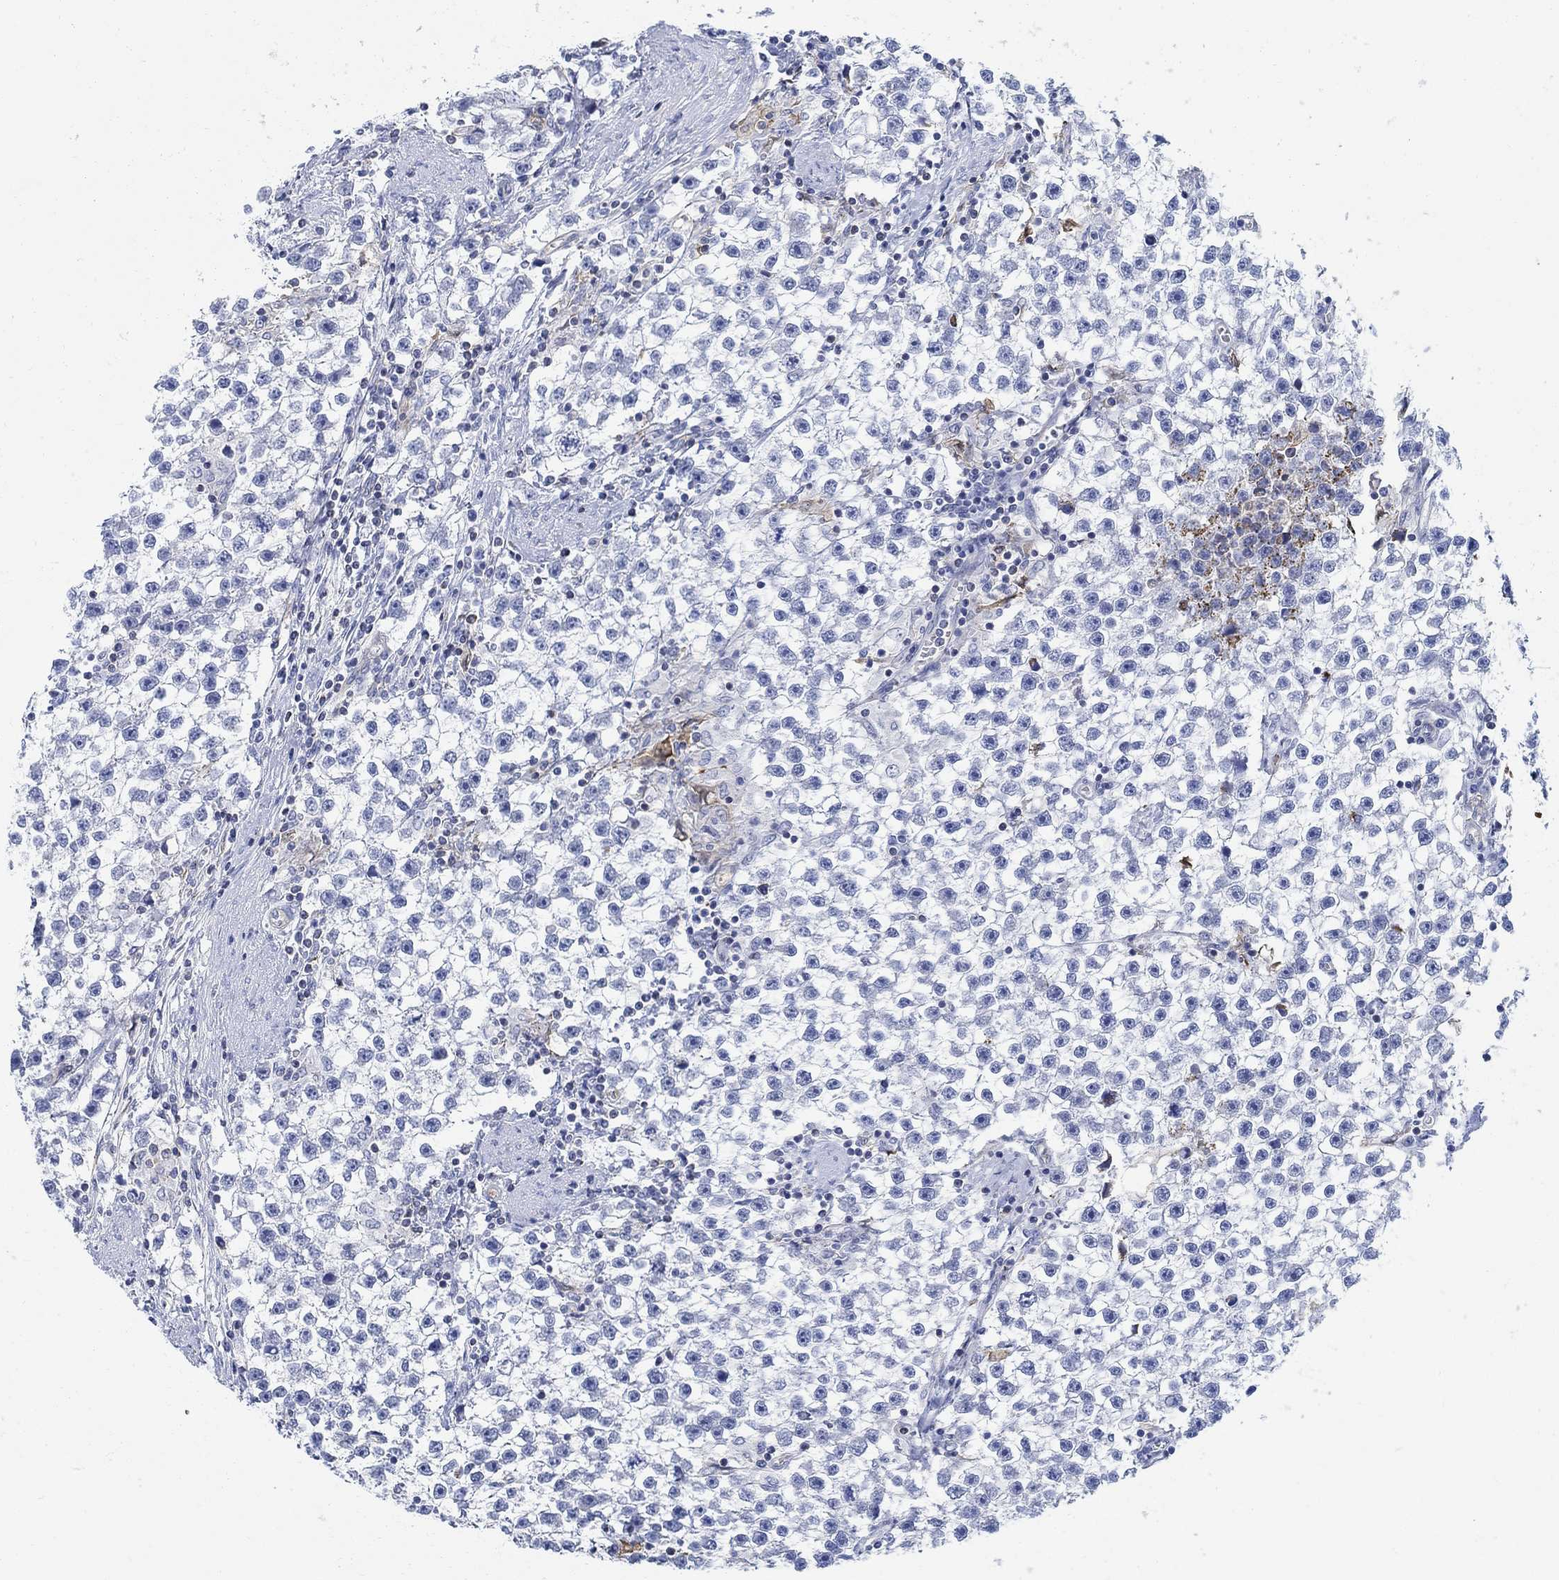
{"staining": {"intensity": "negative", "quantity": "none", "location": "none"}, "tissue": "testis cancer", "cell_type": "Tumor cells", "image_type": "cancer", "snomed": [{"axis": "morphology", "description": "Seminoma, NOS"}, {"axis": "topography", "description": "Testis"}], "caption": "The micrograph demonstrates no staining of tumor cells in testis seminoma.", "gene": "PHF21B", "patient": {"sex": "male", "age": 59}}